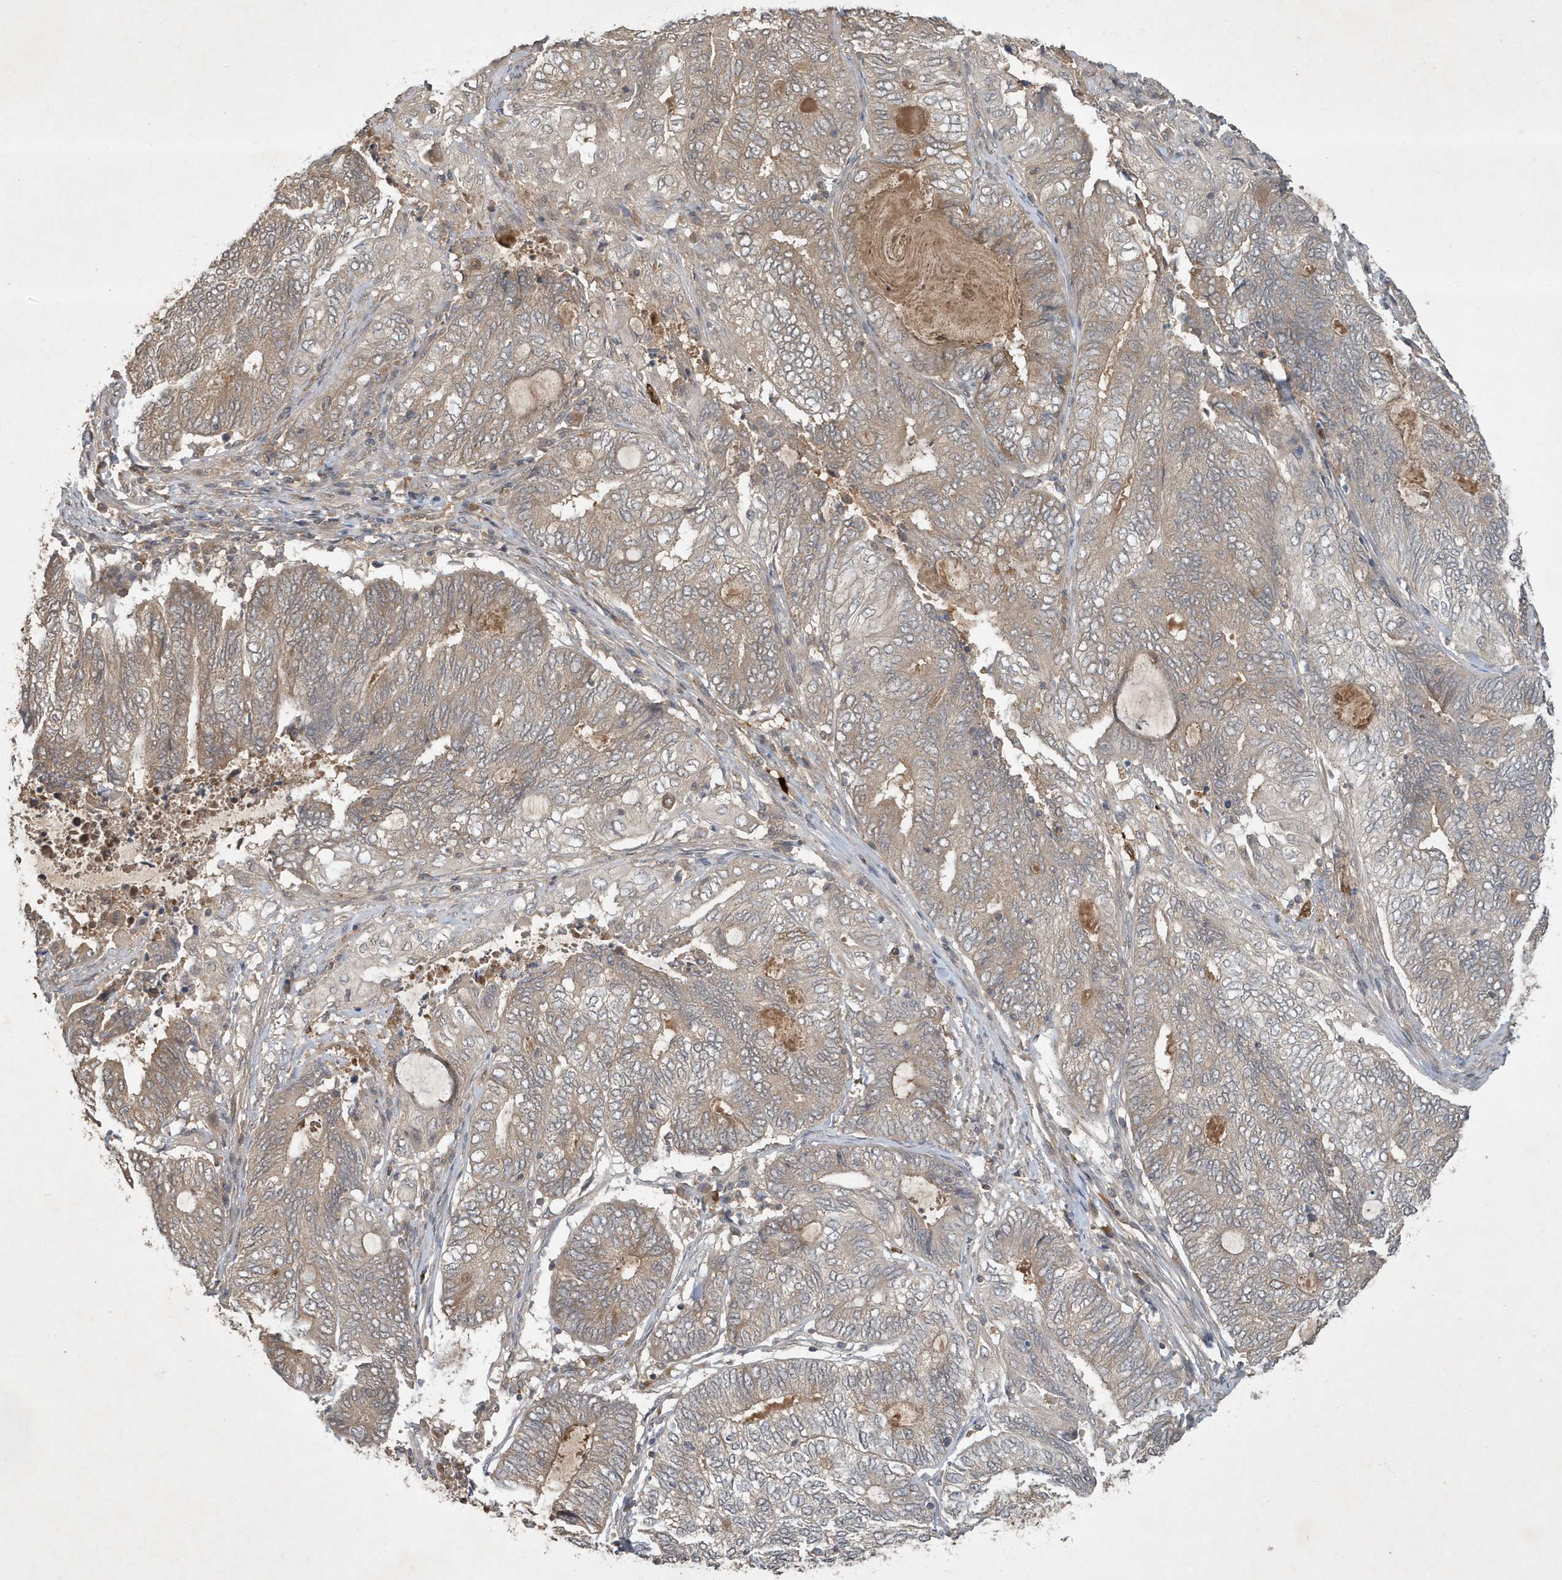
{"staining": {"intensity": "weak", "quantity": "25%-75%", "location": "cytoplasmic/membranous"}, "tissue": "endometrial cancer", "cell_type": "Tumor cells", "image_type": "cancer", "snomed": [{"axis": "morphology", "description": "Adenocarcinoma, NOS"}, {"axis": "topography", "description": "Uterus"}, {"axis": "topography", "description": "Endometrium"}], "caption": "Immunohistochemistry (IHC) histopathology image of neoplastic tissue: endometrial cancer (adenocarcinoma) stained using immunohistochemistry shows low levels of weak protein expression localized specifically in the cytoplasmic/membranous of tumor cells, appearing as a cytoplasmic/membranous brown color.", "gene": "ABCB9", "patient": {"sex": "female", "age": 70}}